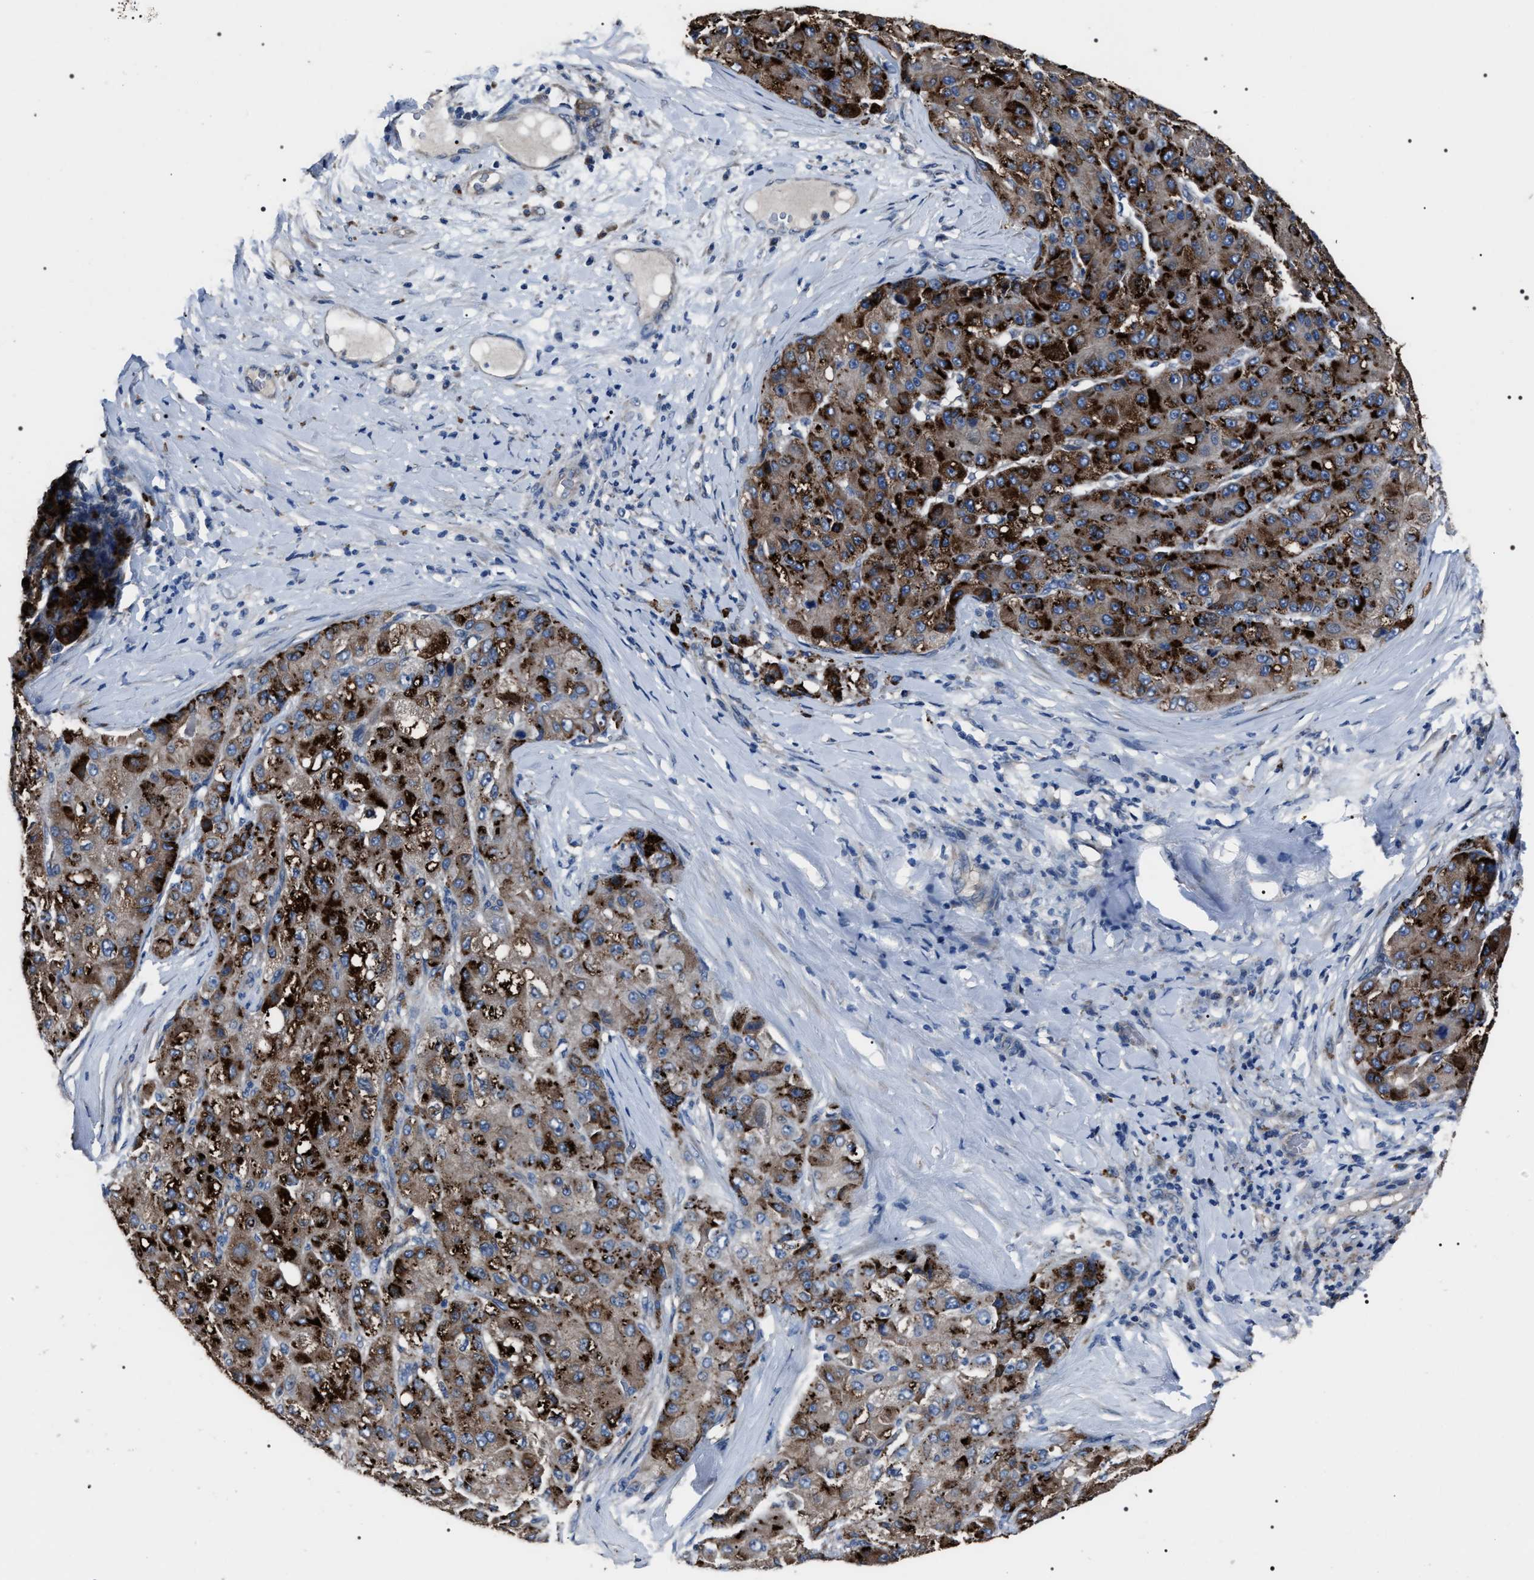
{"staining": {"intensity": "strong", "quantity": ">75%", "location": "cytoplasmic/membranous"}, "tissue": "liver cancer", "cell_type": "Tumor cells", "image_type": "cancer", "snomed": [{"axis": "morphology", "description": "Carcinoma, Hepatocellular, NOS"}, {"axis": "topography", "description": "Liver"}], "caption": "Liver cancer (hepatocellular carcinoma) was stained to show a protein in brown. There is high levels of strong cytoplasmic/membranous positivity in approximately >75% of tumor cells.", "gene": "TRIM54", "patient": {"sex": "male", "age": 80}}